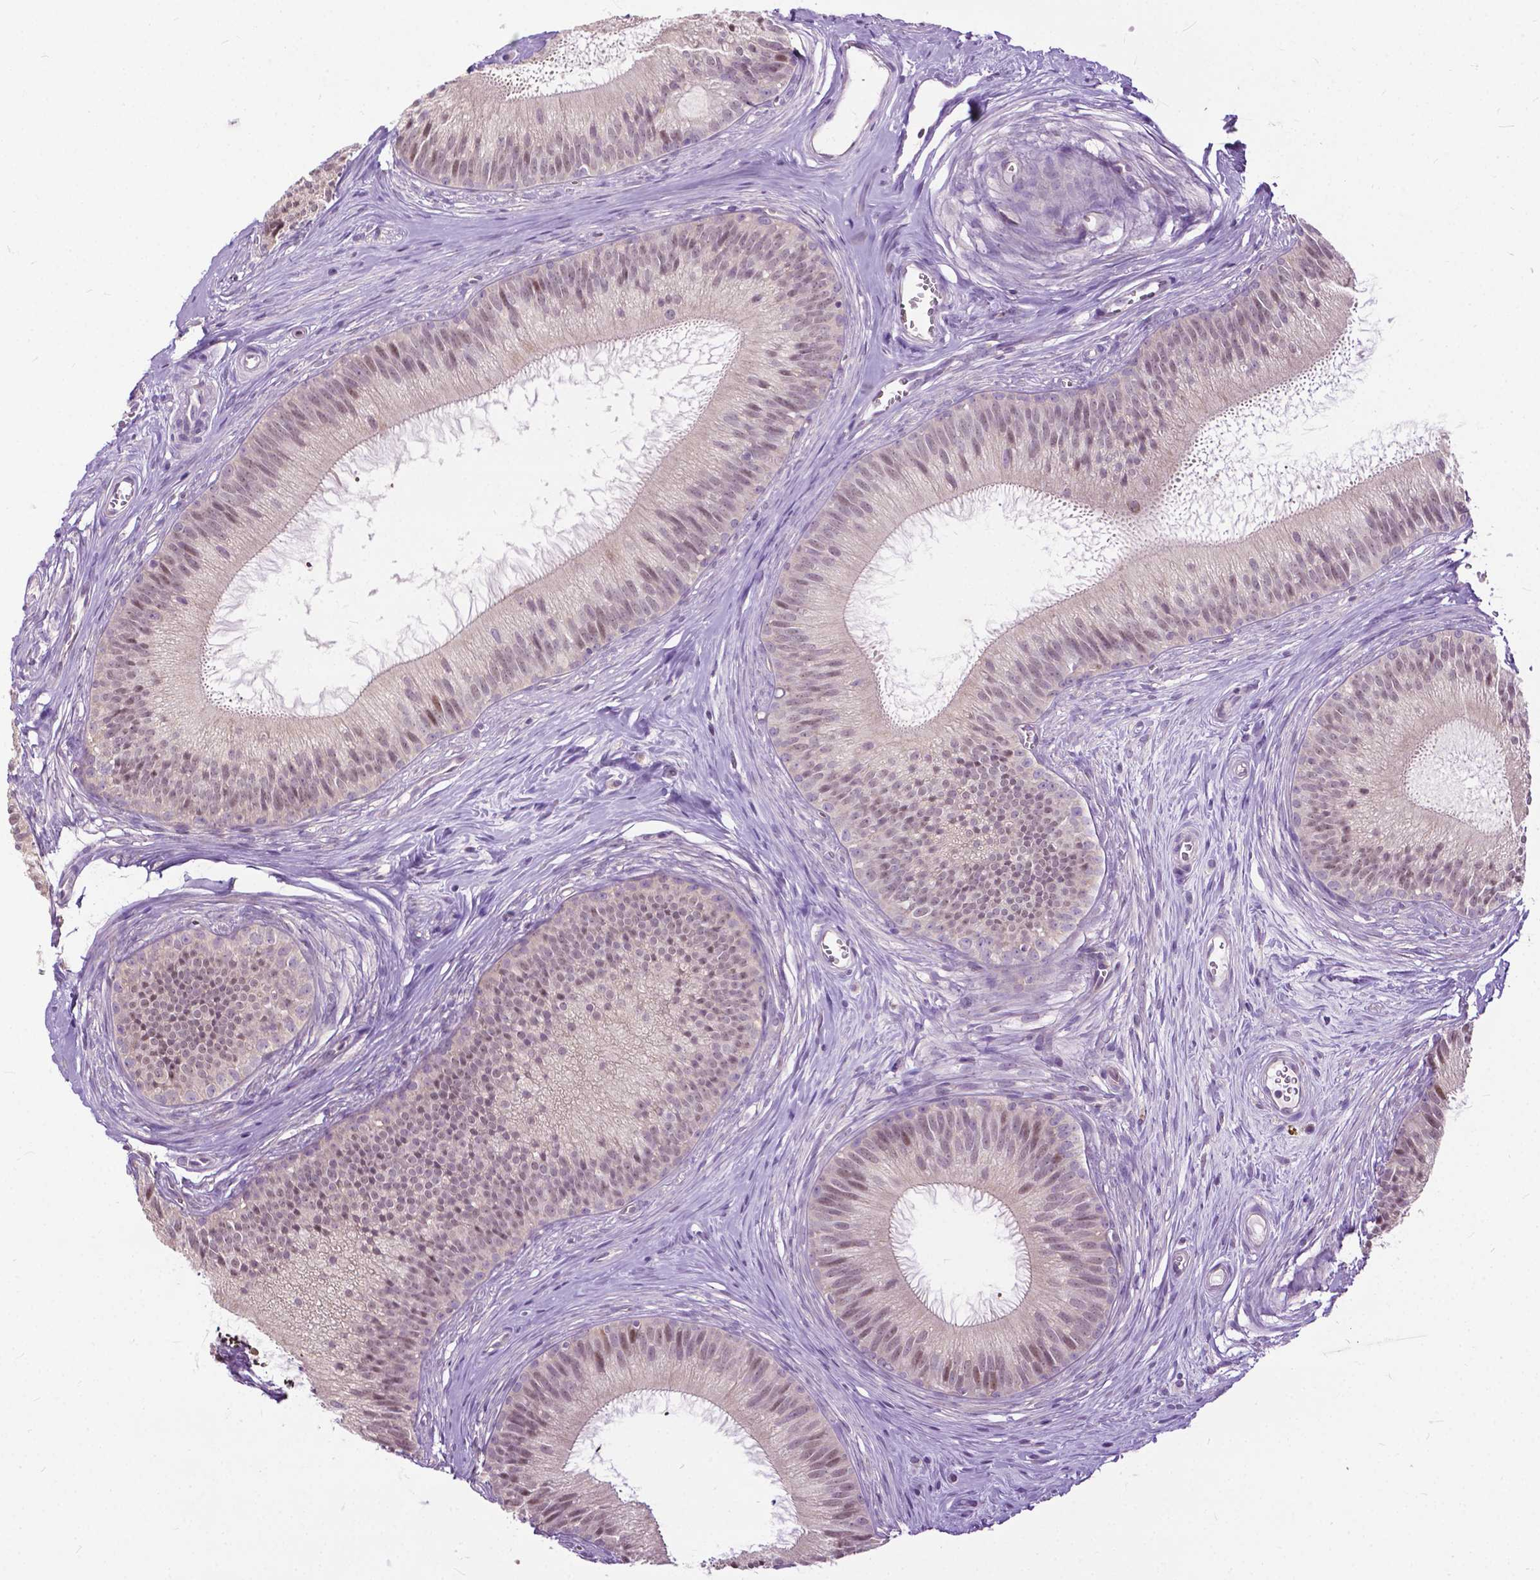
{"staining": {"intensity": "weak", "quantity": "25%-75%", "location": "cytoplasmic/membranous,nuclear"}, "tissue": "epididymis", "cell_type": "Glandular cells", "image_type": "normal", "snomed": [{"axis": "morphology", "description": "Normal tissue, NOS"}, {"axis": "topography", "description": "Epididymis"}], "caption": "High-magnification brightfield microscopy of unremarkable epididymis stained with DAB (3,3'-diaminobenzidine) (brown) and counterstained with hematoxylin (blue). glandular cells exhibit weak cytoplasmic/membranous,nuclear expression is seen in approximately25%-75% of cells. (DAB = brown stain, brightfield microscopy at high magnification).", "gene": "TTC9B", "patient": {"sex": "male", "age": 24}}